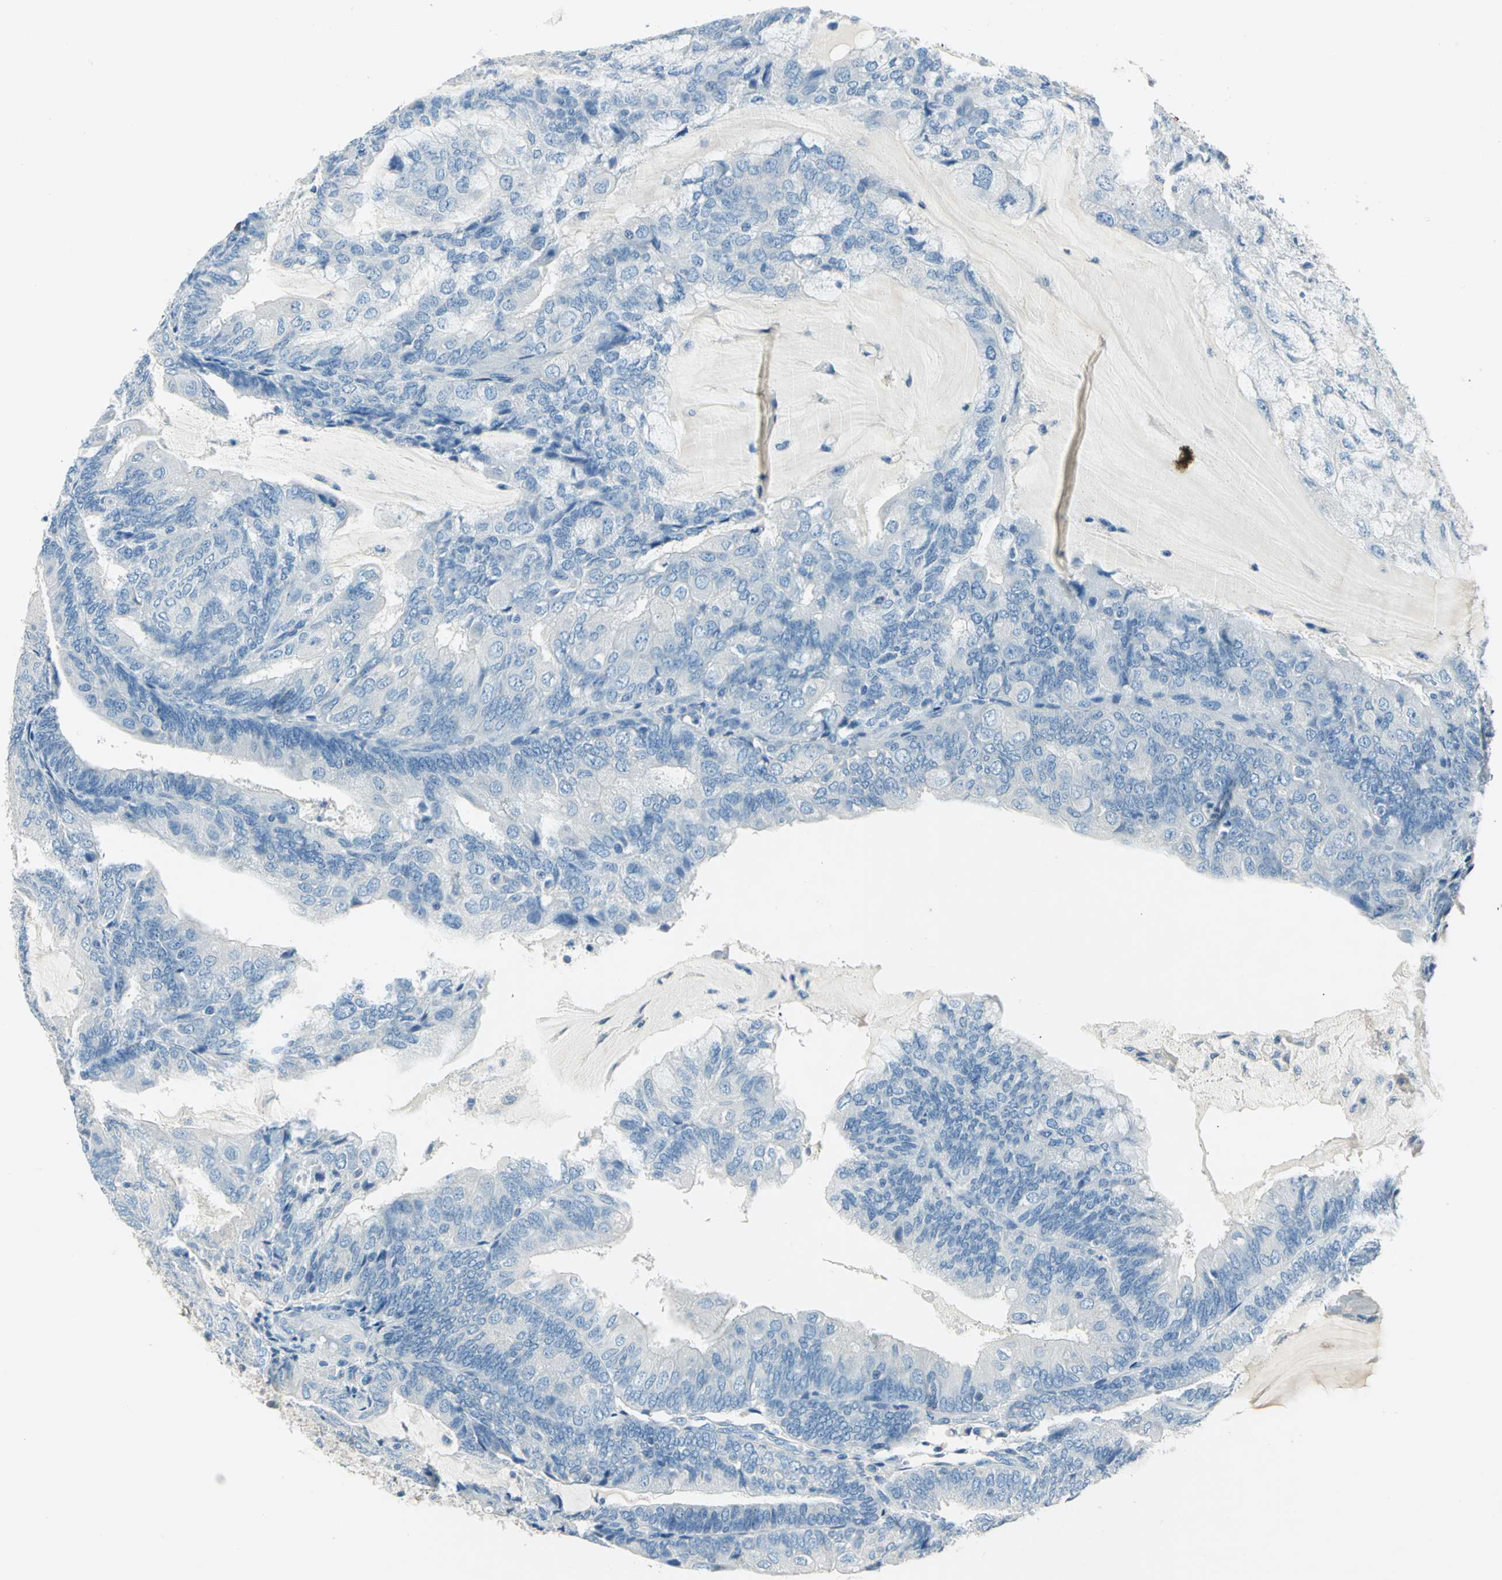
{"staining": {"intensity": "negative", "quantity": "none", "location": "none"}, "tissue": "endometrial cancer", "cell_type": "Tumor cells", "image_type": "cancer", "snomed": [{"axis": "morphology", "description": "Adenocarcinoma, NOS"}, {"axis": "topography", "description": "Endometrium"}], "caption": "Immunohistochemical staining of endometrial cancer (adenocarcinoma) reveals no significant expression in tumor cells.", "gene": "UCHL1", "patient": {"sex": "female", "age": 81}}